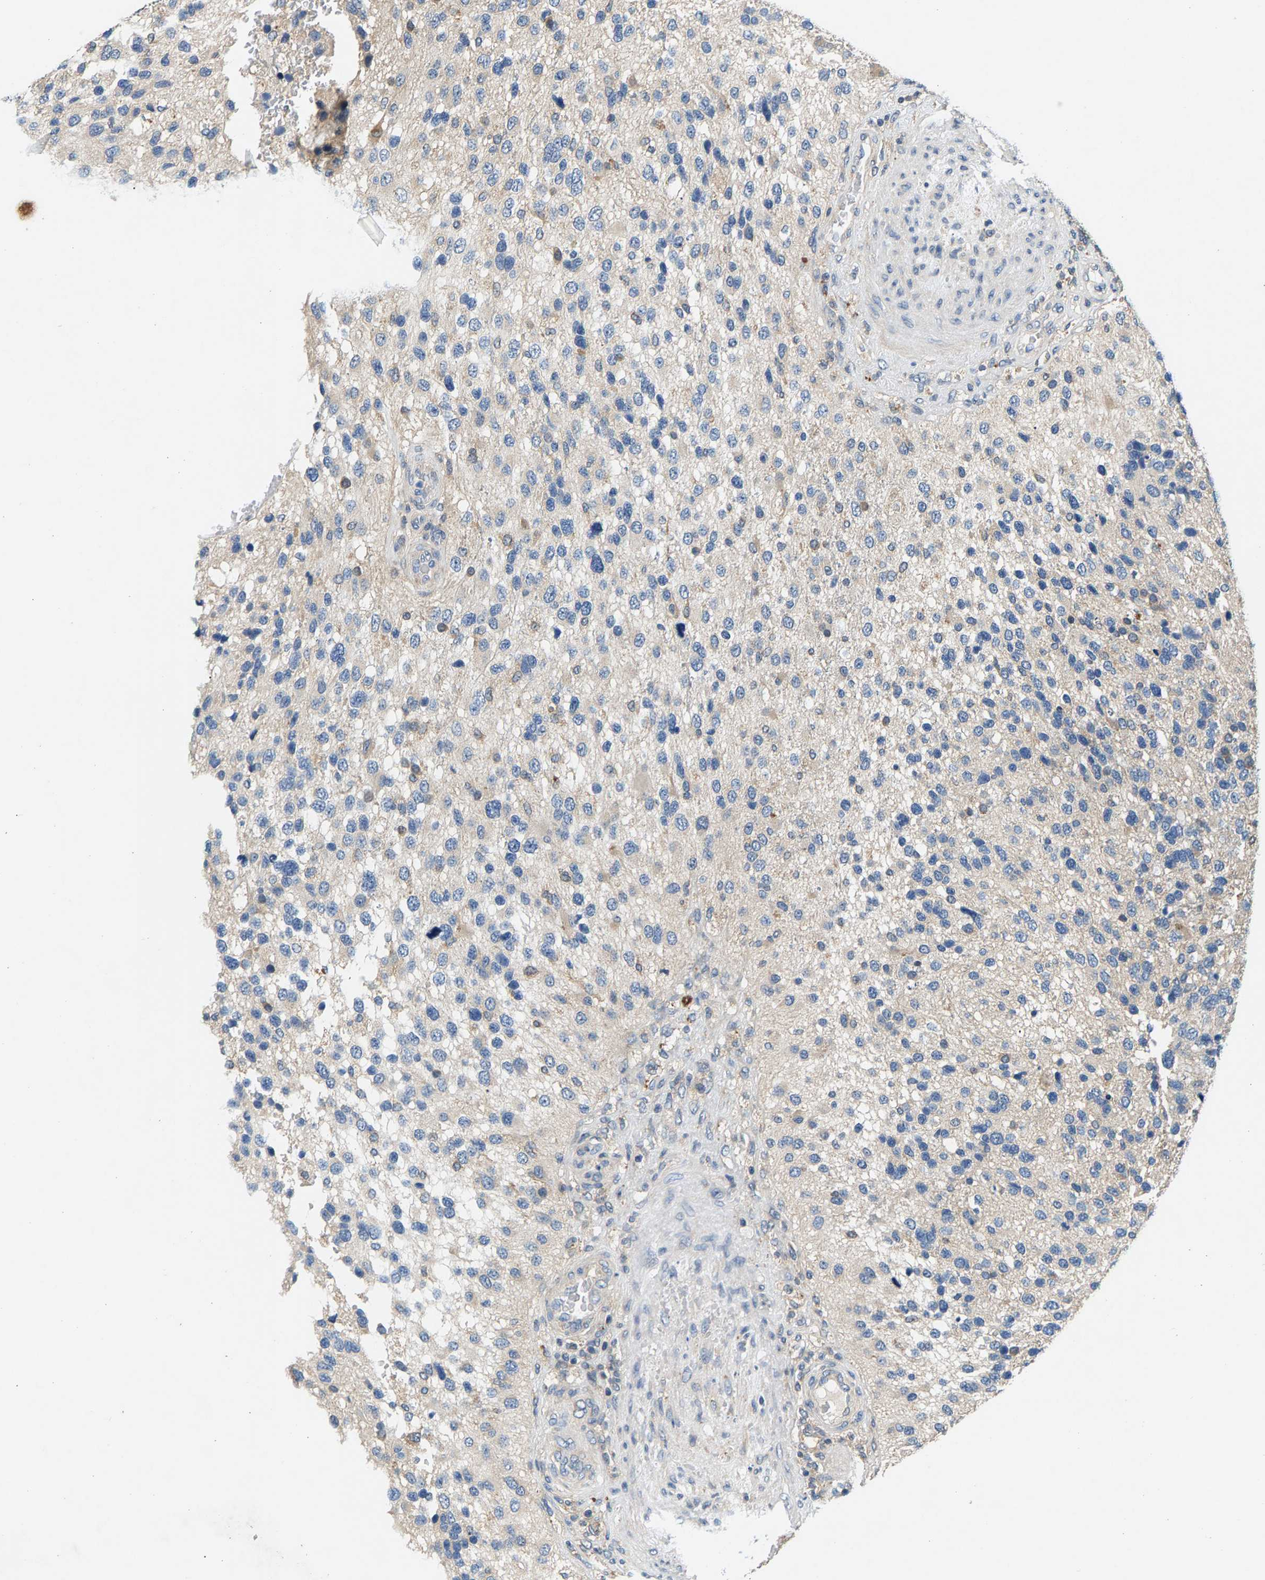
{"staining": {"intensity": "negative", "quantity": "none", "location": "none"}, "tissue": "glioma", "cell_type": "Tumor cells", "image_type": "cancer", "snomed": [{"axis": "morphology", "description": "Glioma, malignant, High grade"}, {"axis": "topography", "description": "Brain"}], "caption": "Tumor cells show no significant protein positivity in malignant high-grade glioma.", "gene": "NT5C", "patient": {"sex": "female", "age": 58}}